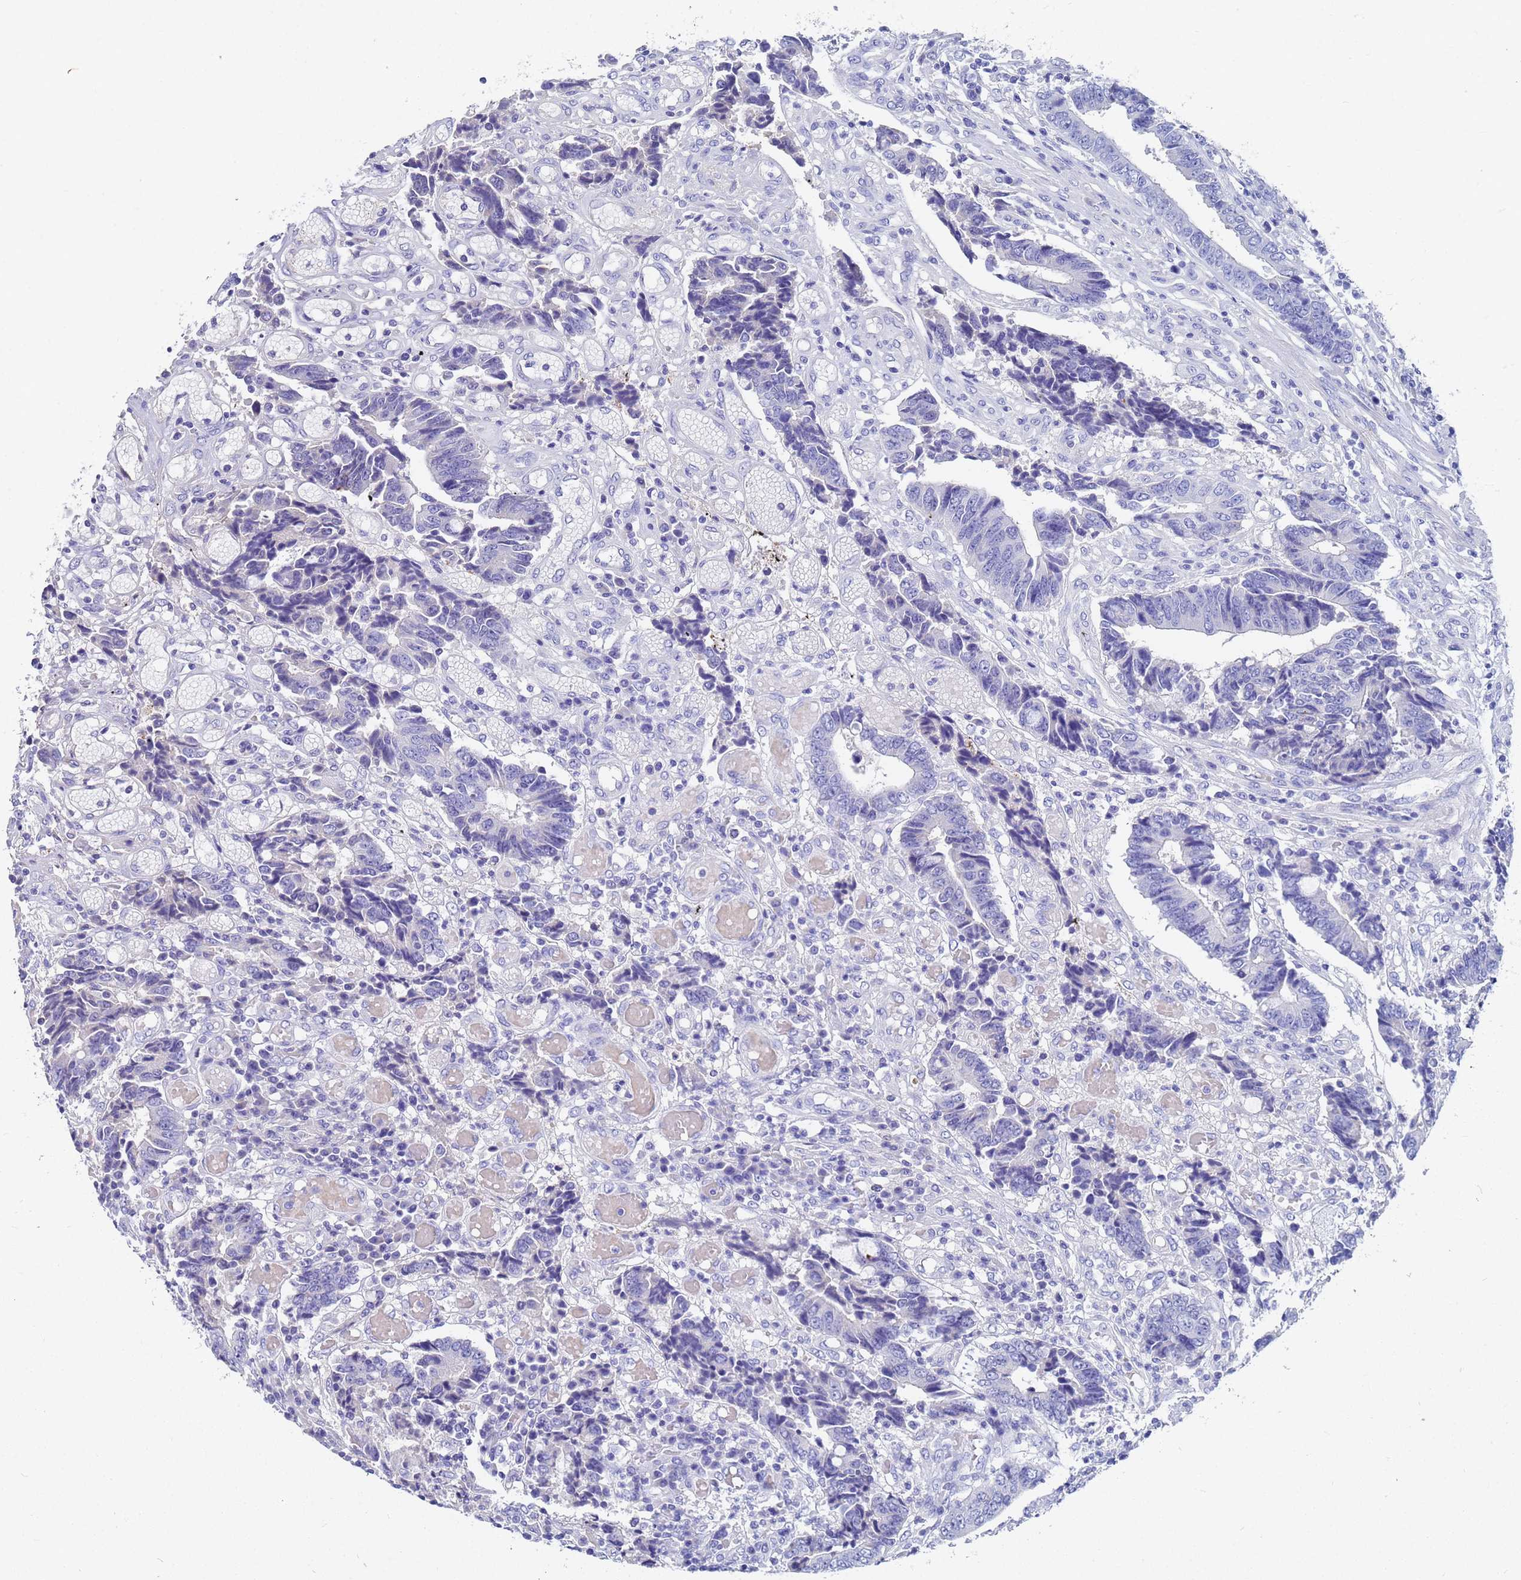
{"staining": {"intensity": "negative", "quantity": "none", "location": "none"}, "tissue": "colorectal cancer", "cell_type": "Tumor cells", "image_type": "cancer", "snomed": [{"axis": "morphology", "description": "Adenocarcinoma, NOS"}, {"axis": "topography", "description": "Rectum"}], "caption": "IHC photomicrograph of neoplastic tissue: human colorectal cancer (adenocarcinoma) stained with DAB reveals no significant protein staining in tumor cells.", "gene": "C2orf72", "patient": {"sex": "male", "age": 84}}